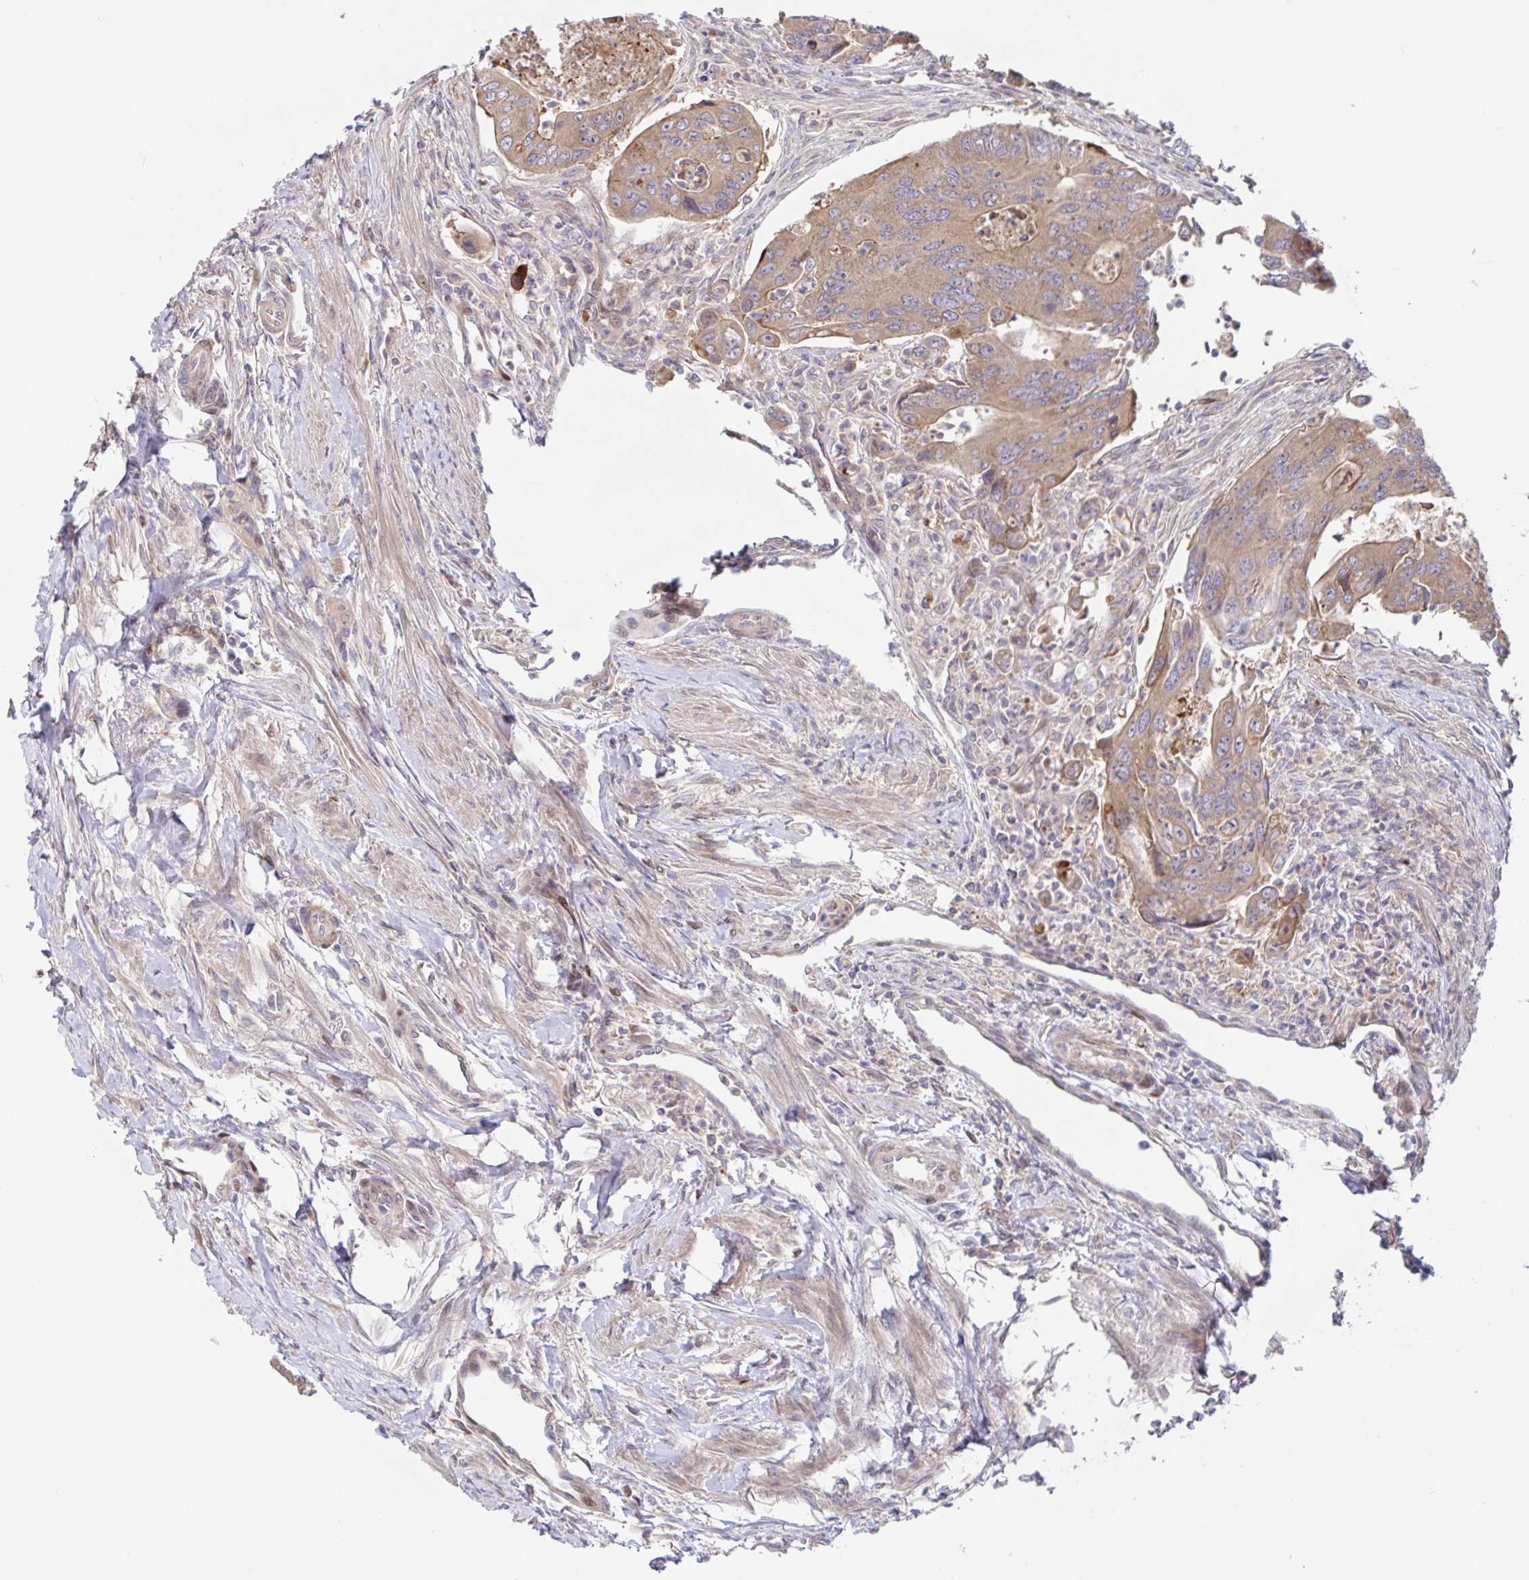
{"staining": {"intensity": "weak", "quantity": ">75%", "location": "cytoplasmic/membranous"}, "tissue": "colorectal cancer", "cell_type": "Tumor cells", "image_type": "cancer", "snomed": [{"axis": "morphology", "description": "Adenocarcinoma, NOS"}, {"axis": "topography", "description": "Colon"}], "caption": "An immunohistochemistry (IHC) photomicrograph of tumor tissue is shown. Protein staining in brown highlights weak cytoplasmic/membranous positivity in colorectal cancer within tumor cells.", "gene": "AACS", "patient": {"sex": "female", "age": 67}}